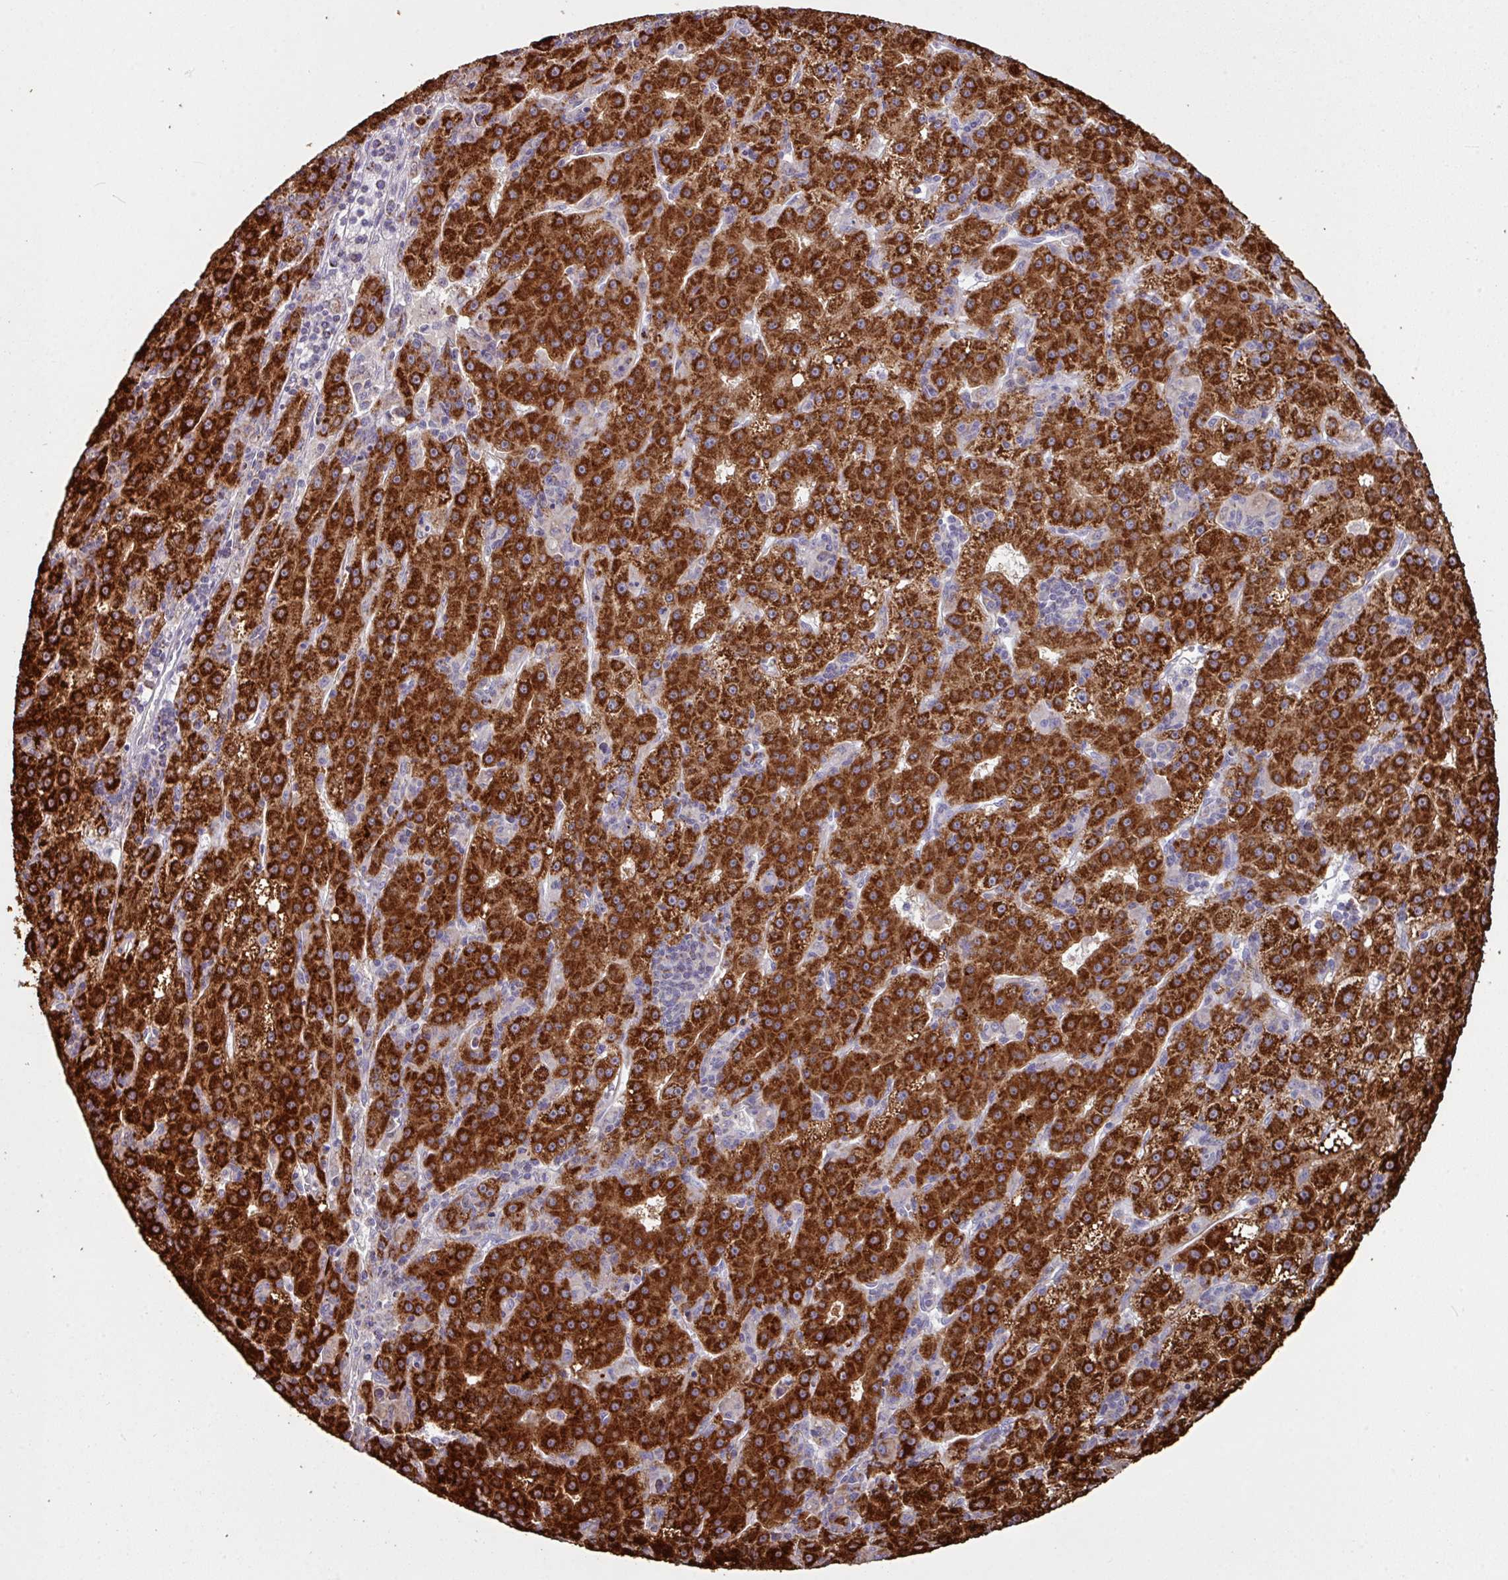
{"staining": {"intensity": "strong", "quantity": ">75%", "location": "cytoplasmic/membranous"}, "tissue": "liver cancer", "cell_type": "Tumor cells", "image_type": "cancer", "snomed": [{"axis": "morphology", "description": "Carcinoma, Hepatocellular, NOS"}, {"axis": "topography", "description": "Liver"}], "caption": "Strong cytoplasmic/membranous expression is appreciated in about >75% of tumor cells in liver cancer. The staining is performed using DAB brown chromogen to label protein expression. The nuclei are counter-stained blue using hematoxylin.", "gene": "OR2D3", "patient": {"sex": "male", "age": 76}}